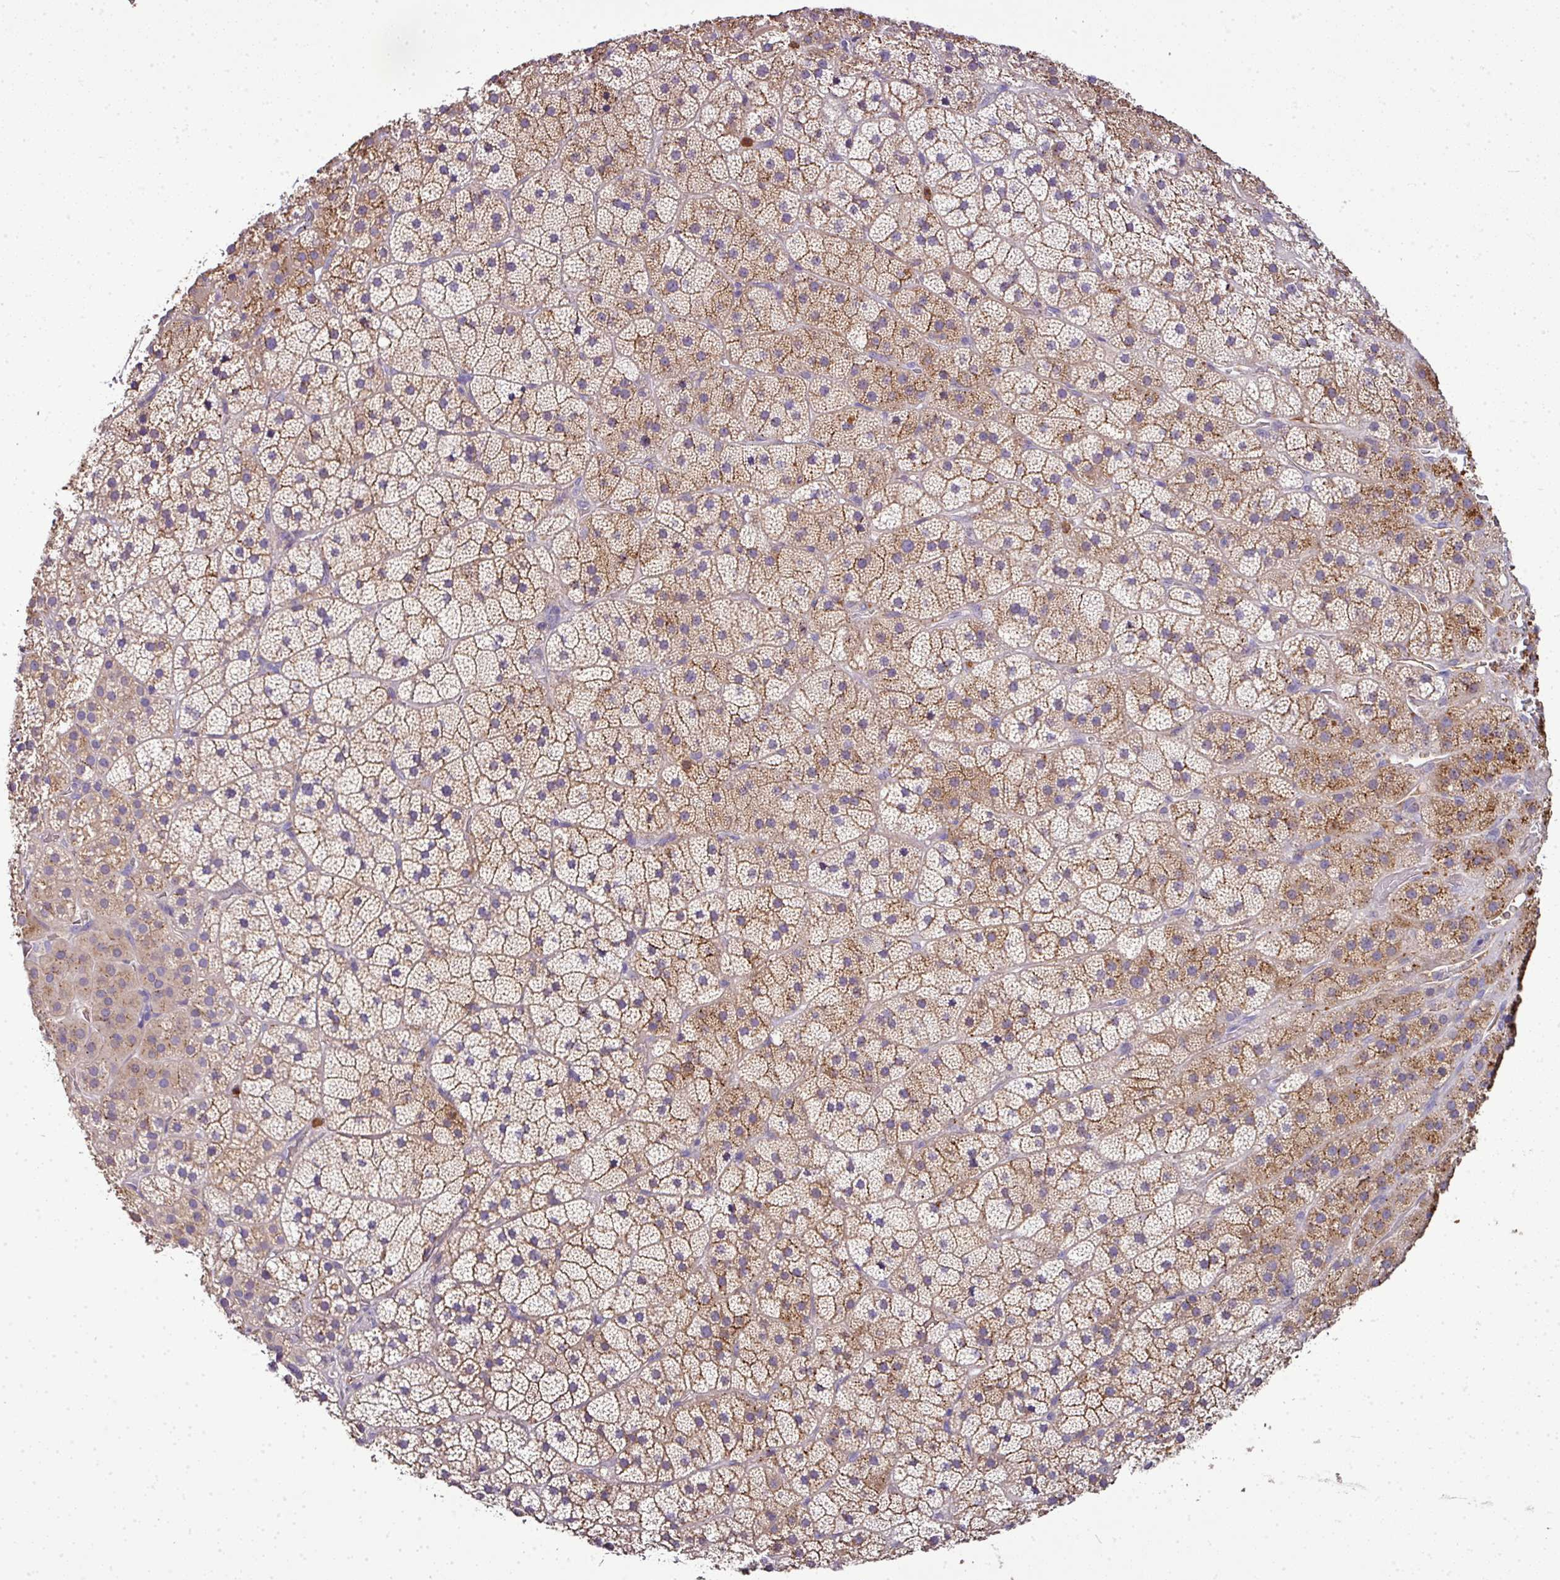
{"staining": {"intensity": "moderate", "quantity": ">75%", "location": "cytoplasmic/membranous"}, "tissue": "adrenal gland", "cell_type": "Glandular cells", "image_type": "normal", "snomed": [{"axis": "morphology", "description": "Normal tissue, NOS"}, {"axis": "topography", "description": "Adrenal gland"}], "caption": "There is medium levels of moderate cytoplasmic/membranous expression in glandular cells of normal adrenal gland, as demonstrated by immunohistochemical staining (brown color).", "gene": "CAB39L", "patient": {"sex": "male", "age": 57}}